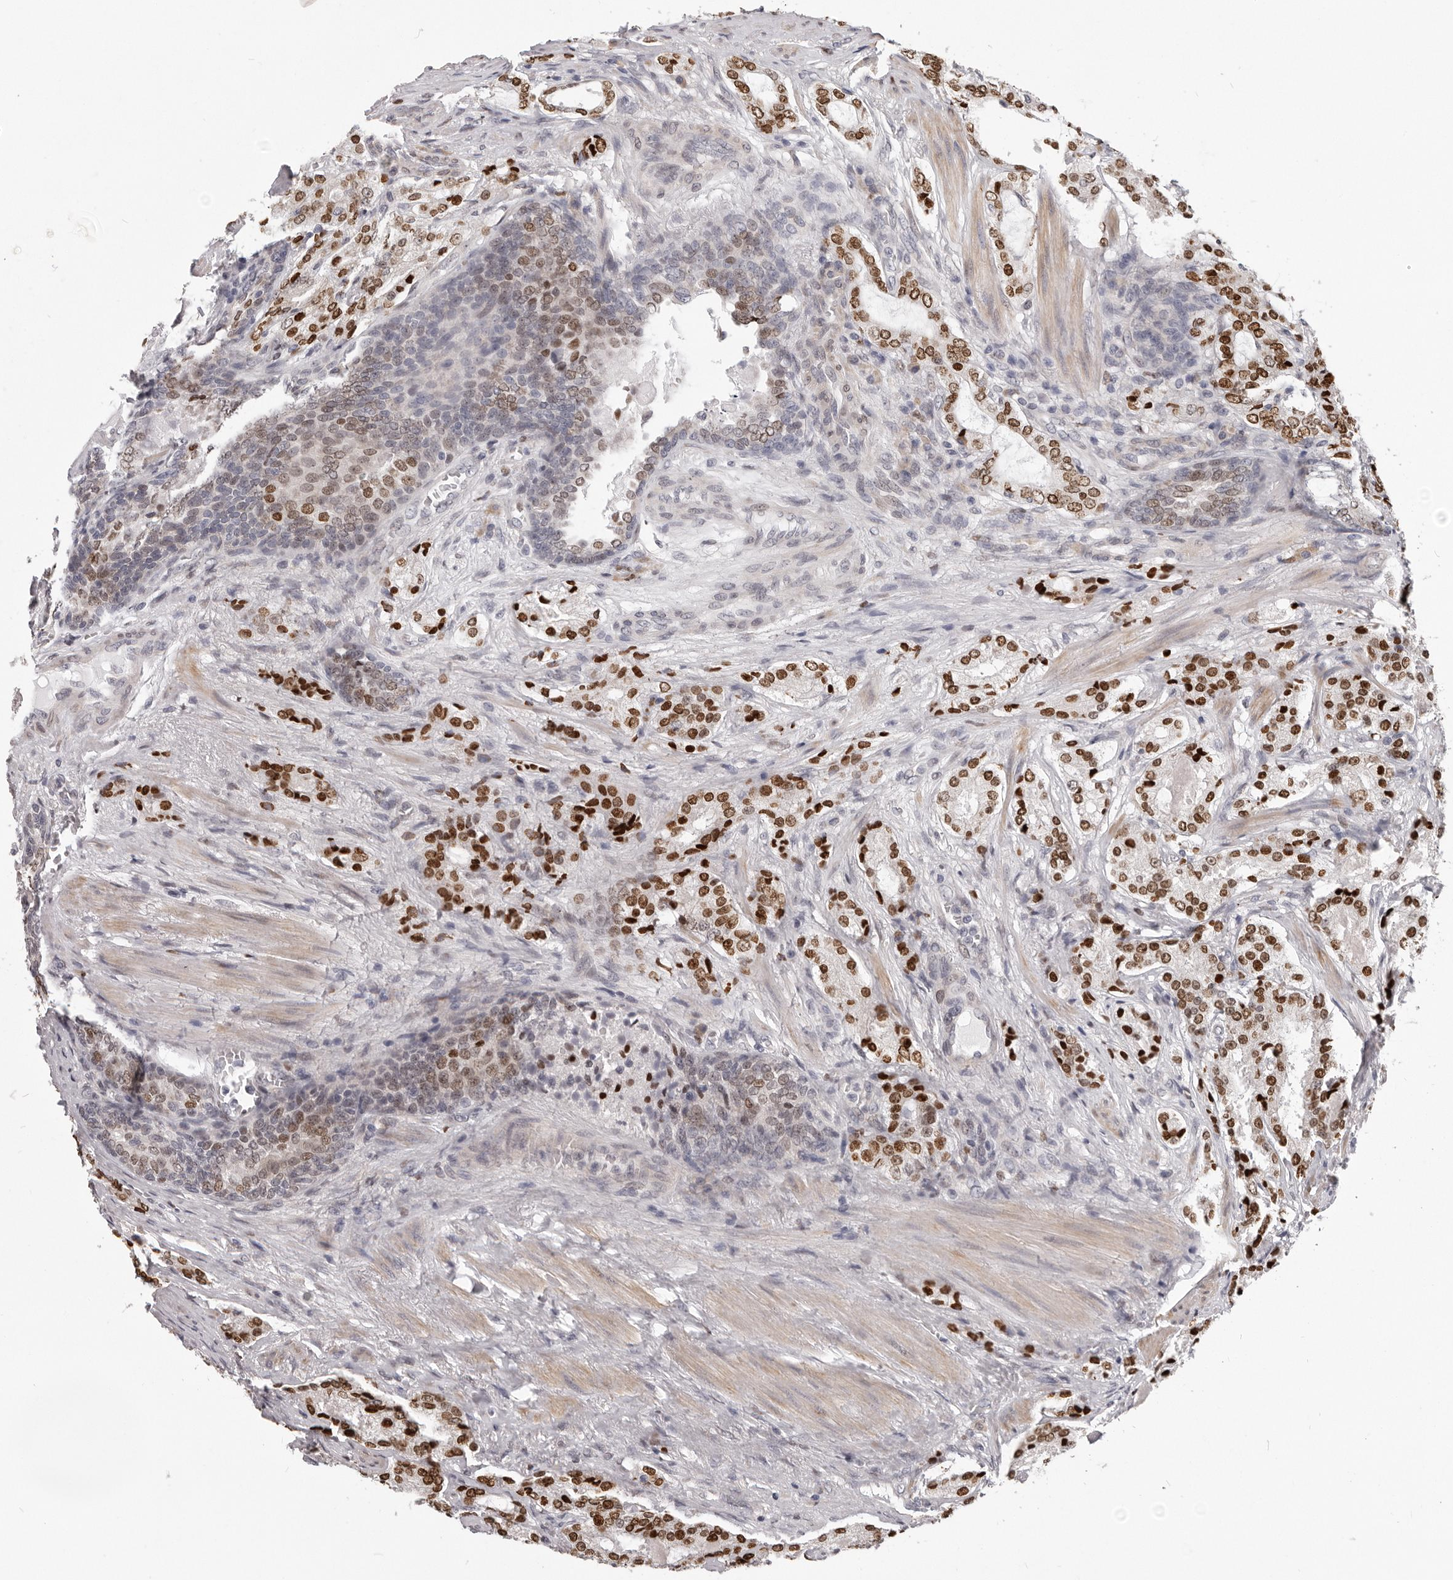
{"staining": {"intensity": "strong", "quantity": ">75%", "location": "nuclear"}, "tissue": "prostate cancer", "cell_type": "Tumor cells", "image_type": "cancer", "snomed": [{"axis": "morphology", "description": "Adenocarcinoma, Medium grade"}, {"axis": "topography", "description": "Prostate"}], "caption": "Prostate adenocarcinoma (medium-grade) tissue shows strong nuclear expression in approximately >75% of tumor cells", "gene": "SRP19", "patient": {"sex": "male", "age": 72}}